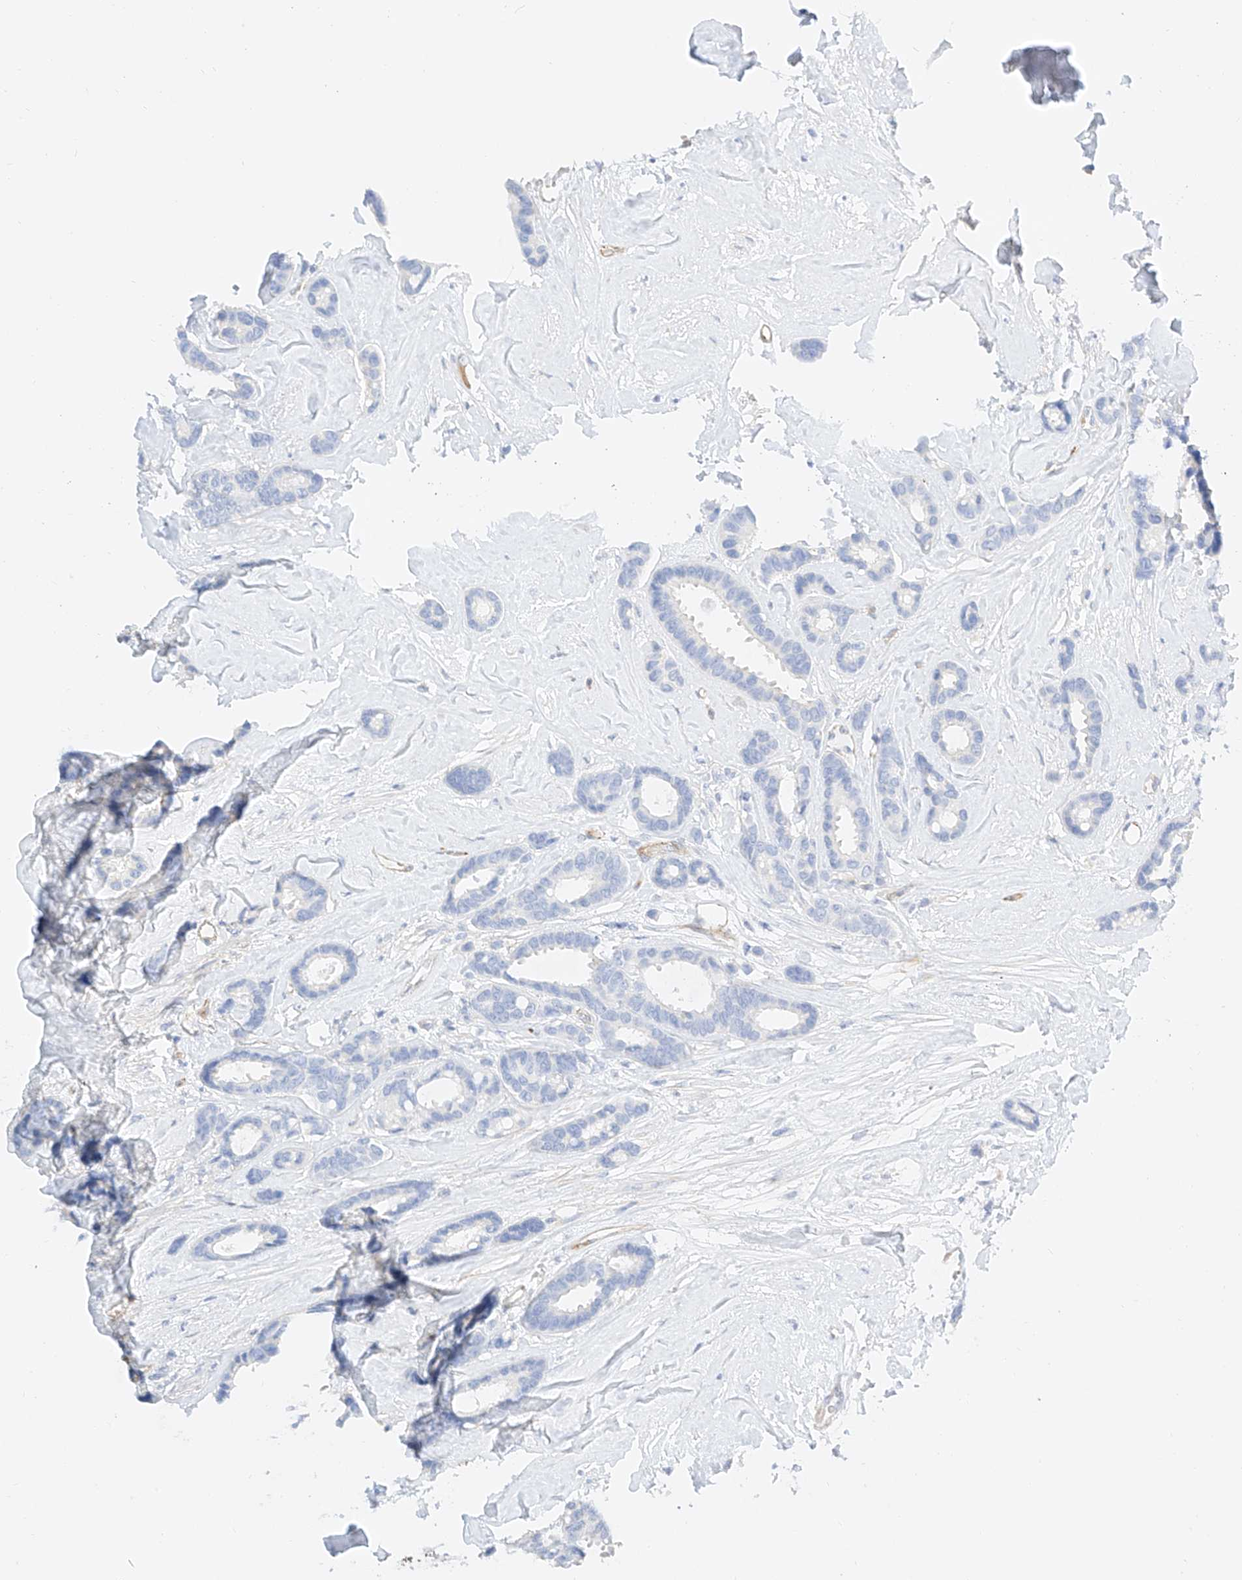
{"staining": {"intensity": "negative", "quantity": "none", "location": "none"}, "tissue": "breast cancer", "cell_type": "Tumor cells", "image_type": "cancer", "snomed": [{"axis": "morphology", "description": "Duct carcinoma"}, {"axis": "topography", "description": "Breast"}], "caption": "A micrograph of human breast cancer is negative for staining in tumor cells. (DAB (3,3'-diaminobenzidine) immunohistochemistry (IHC) with hematoxylin counter stain).", "gene": "CDCP2", "patient": {"sex": "female", "age": 87}}